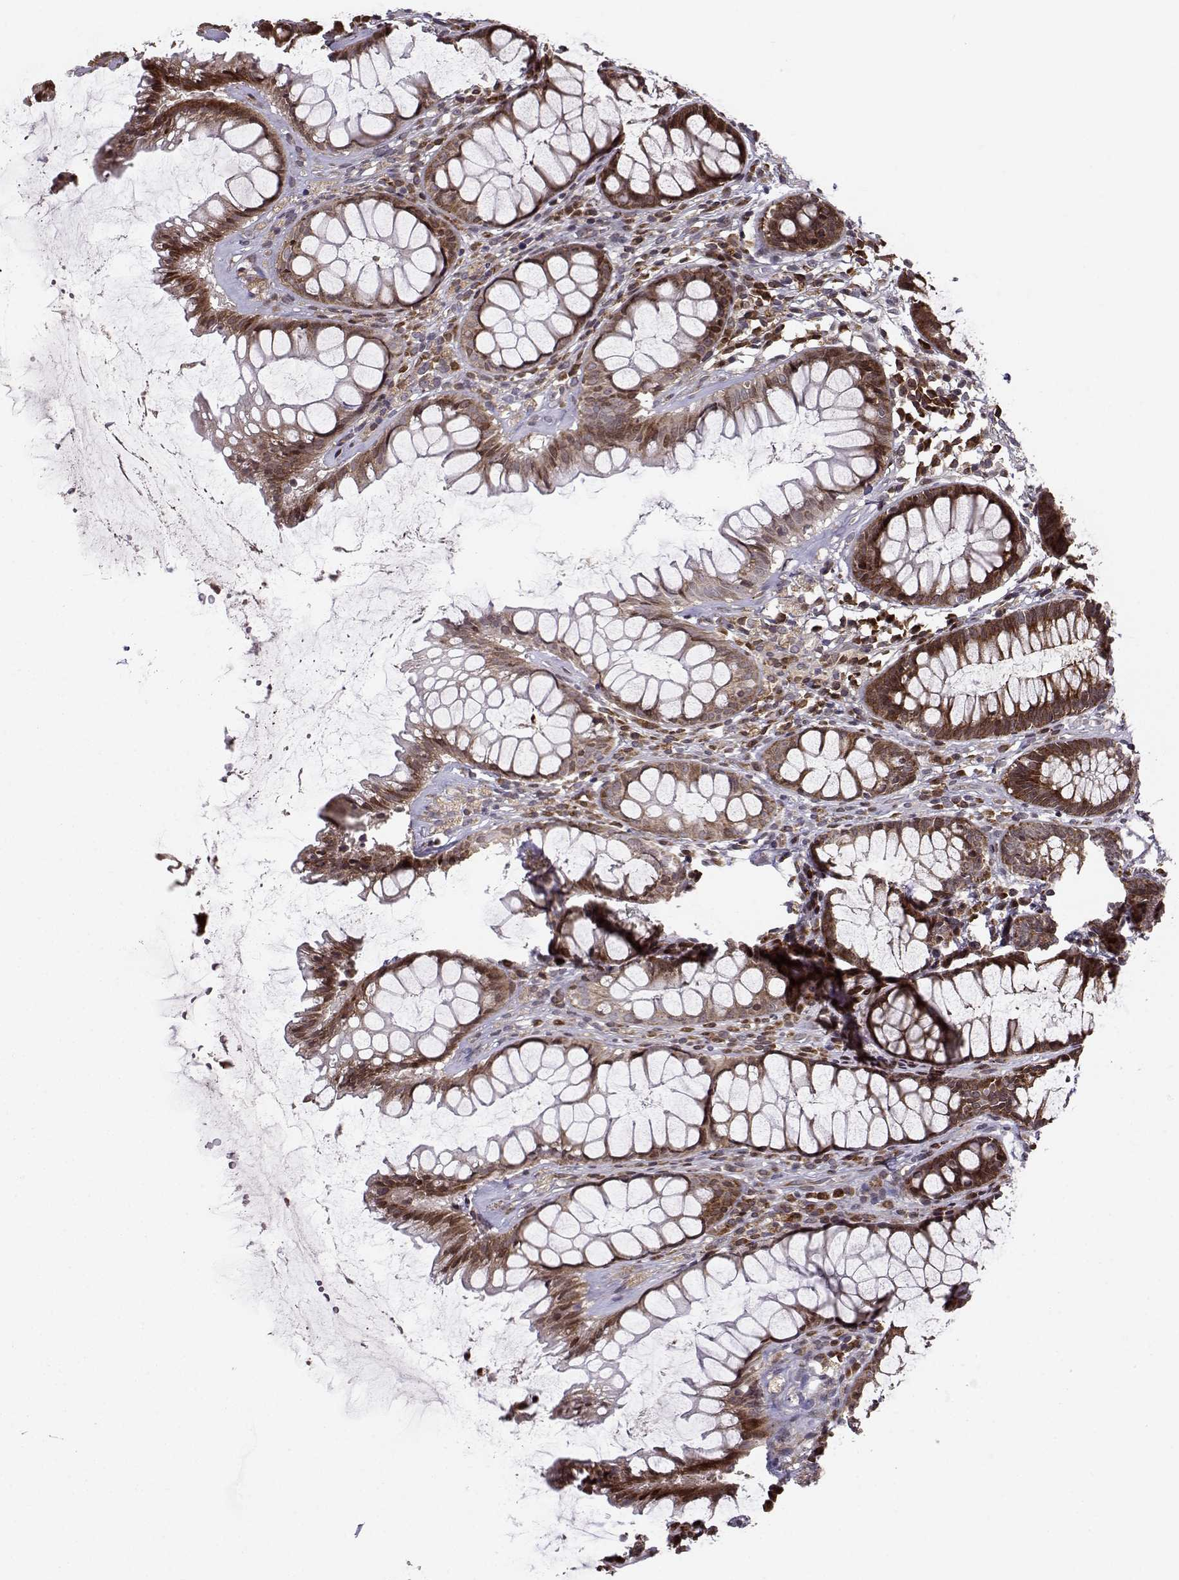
{"staining": {"intensity": "strong", "quantity": ">75%", "location": "cytoplasmic/membranous"}, "tissue": "rectum", "cell_type": "Glandular cells", "image_type": "normal", "snomed": [{"axis": "morphology", "description": "Normal tissue, NOS"}, {"axis": "topography", "description": "Rectum"}], "caption": "An image of rectum stained for a protein exhibits strong cytoplasmic/membranous brown staining in glandular cells.", "gene": "RPL31", "patient": {"sex": "male", "age": 72}}